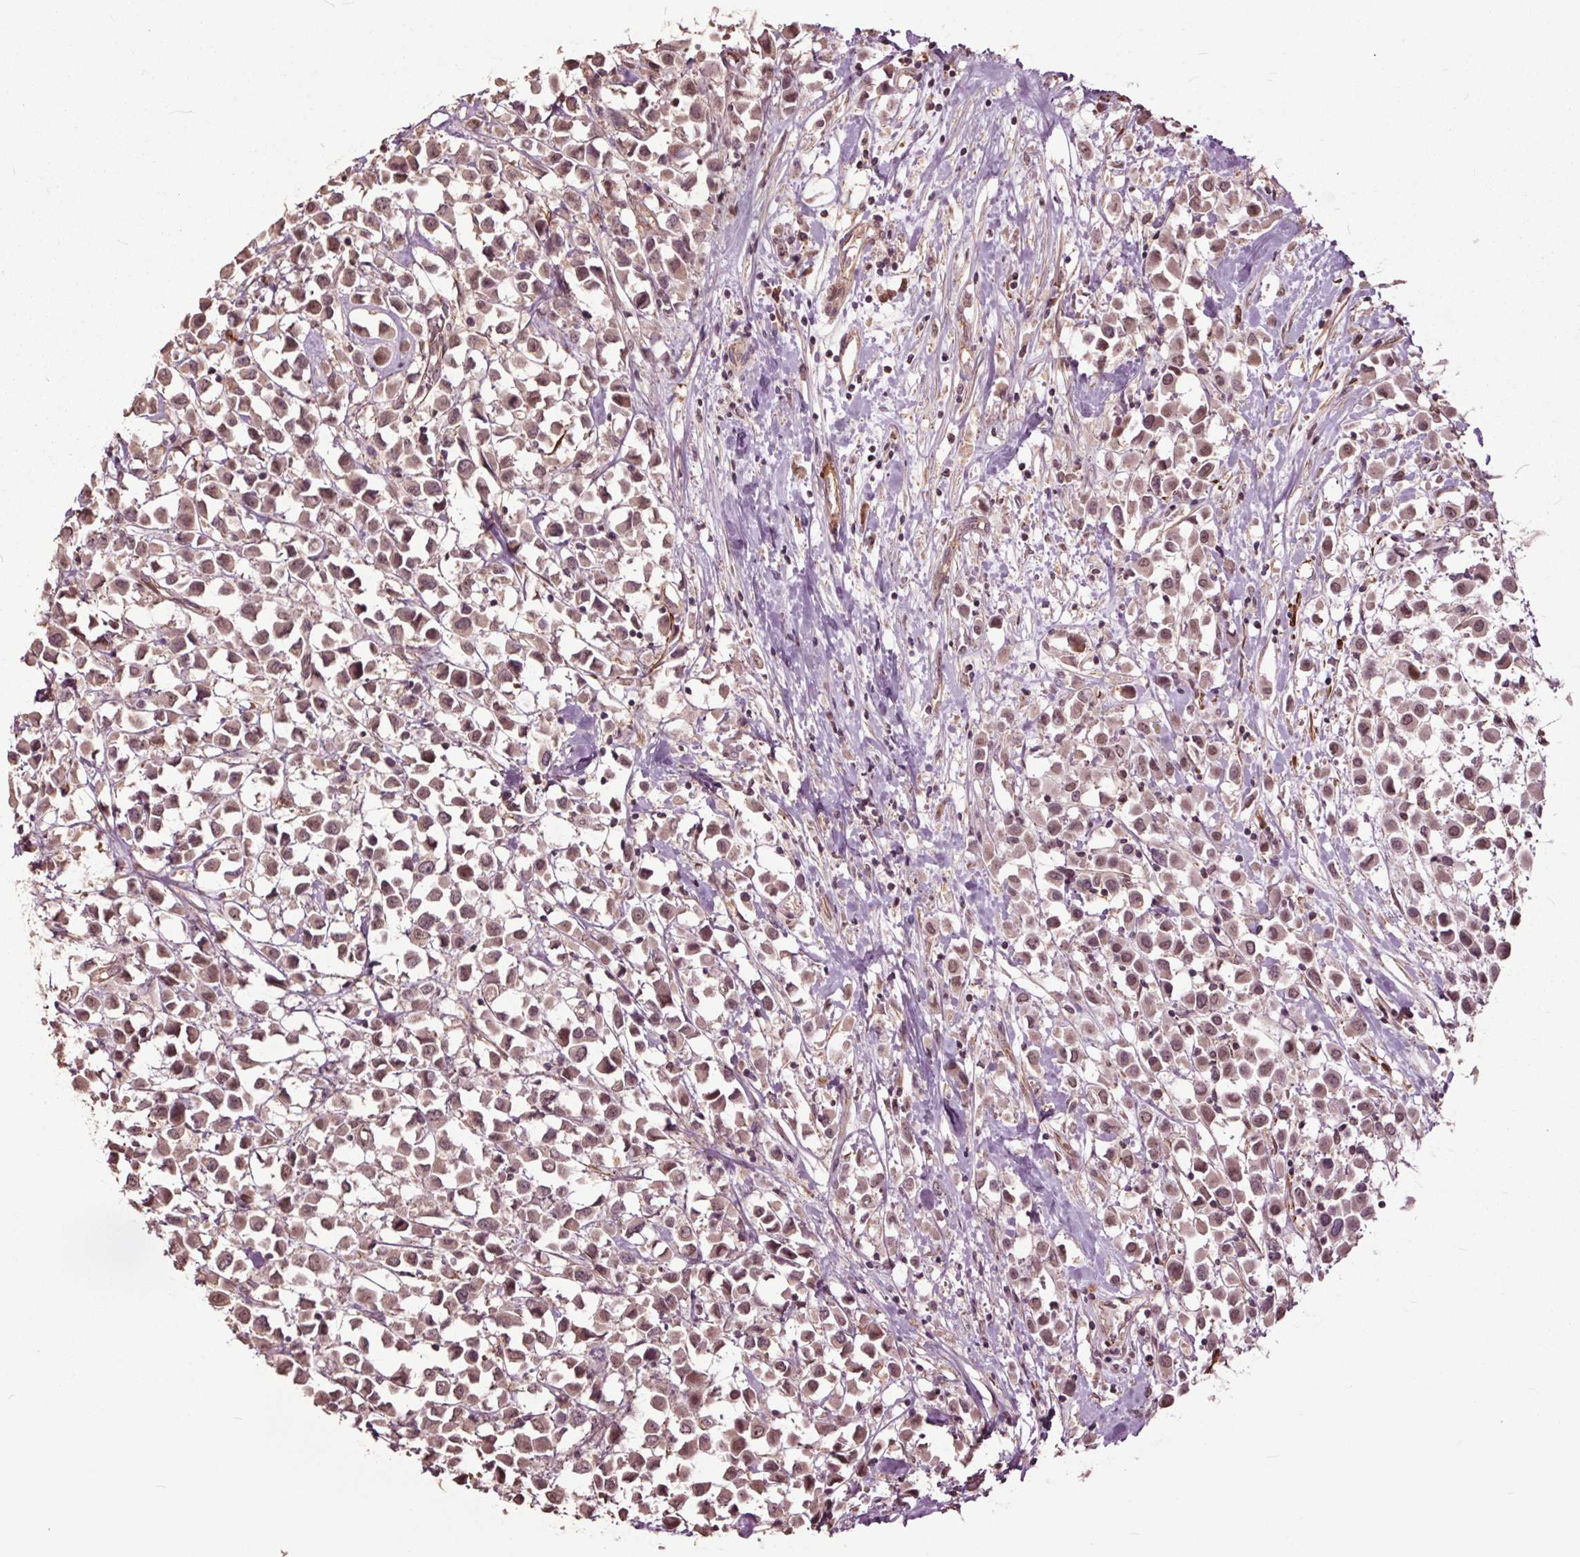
{"staining": {"intensity": "weak", "quantity": ">75%", "location": "cytoplasmic/membranous"}, "tissue": "breast cancer", "cell_type": "Tumor cells", "image_type": "cancer", "snomed": [{"axis": "morphology", "description": "Duct carcinoma"}, {"axis": "topography", "description": "Breast"}], "caption": "Breast cancer (invasive ductal carcinoma) tissue exhibits weak cytoplasmic/membranous staining in about >75% of tumor cells, visualized by immunohistochemistry.", "gene": "CEP95", "patient": {"sex": "female", "age": 61}}